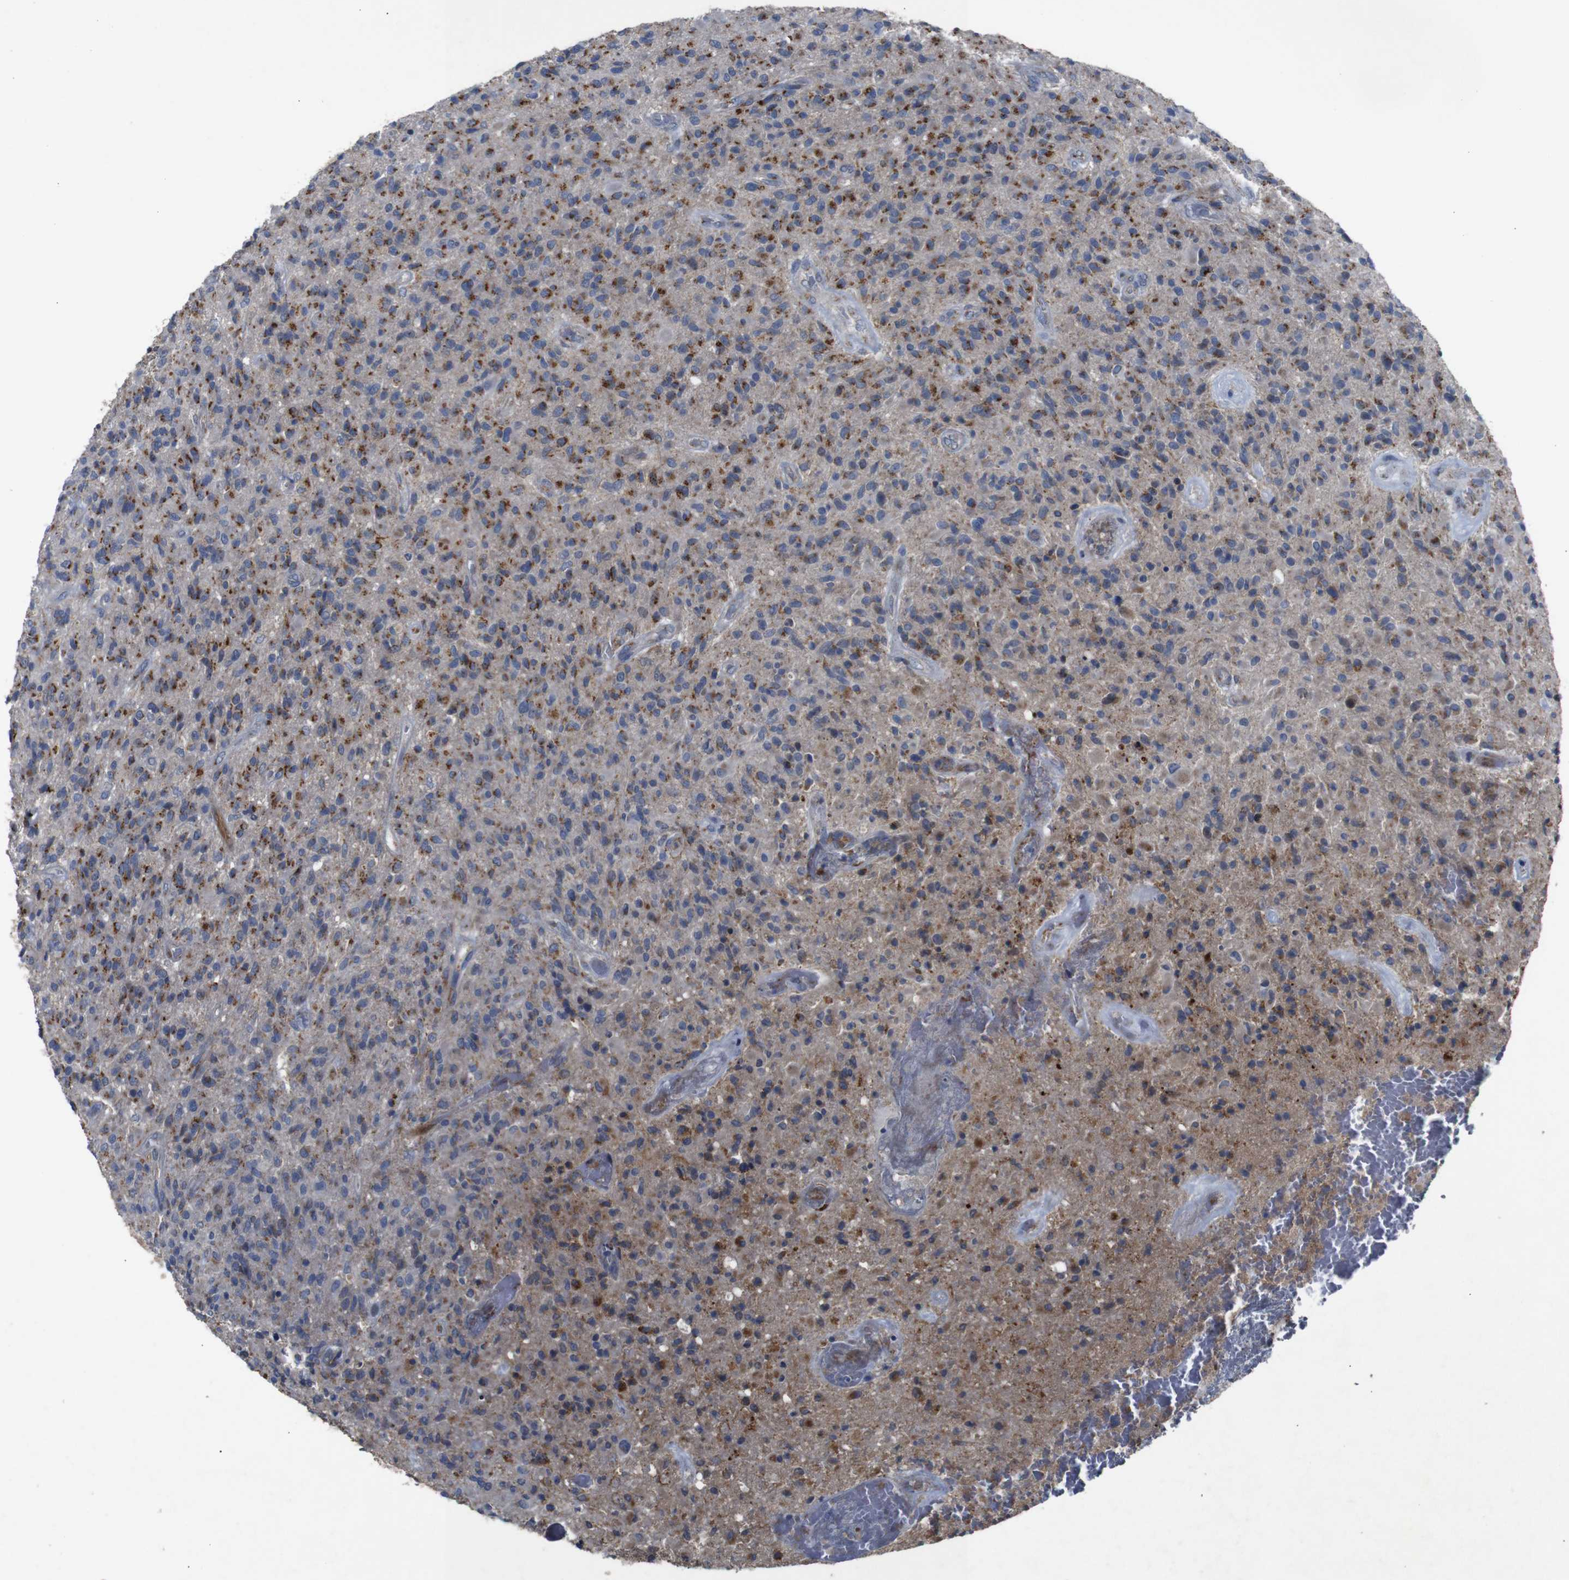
{"staining": {"intensity": "moderate", "quantity": ">75%", "location": "cytoplasmic/membranous"}, "tissue": "glioma", "cell_type": "Tumor cells", "image_type": "cancer", "snomed": [{"axis": "morphology", "description": "Glioma, malignant, High grade"}, {"axis": "topography", "description": "Brain"}], "caption": "Malignant glioma (high-grade) stained with a protein marker displays moderate staining in tumor cells.", "gene": "CHST10", "patient": {"sex": "male", "age": 71}}